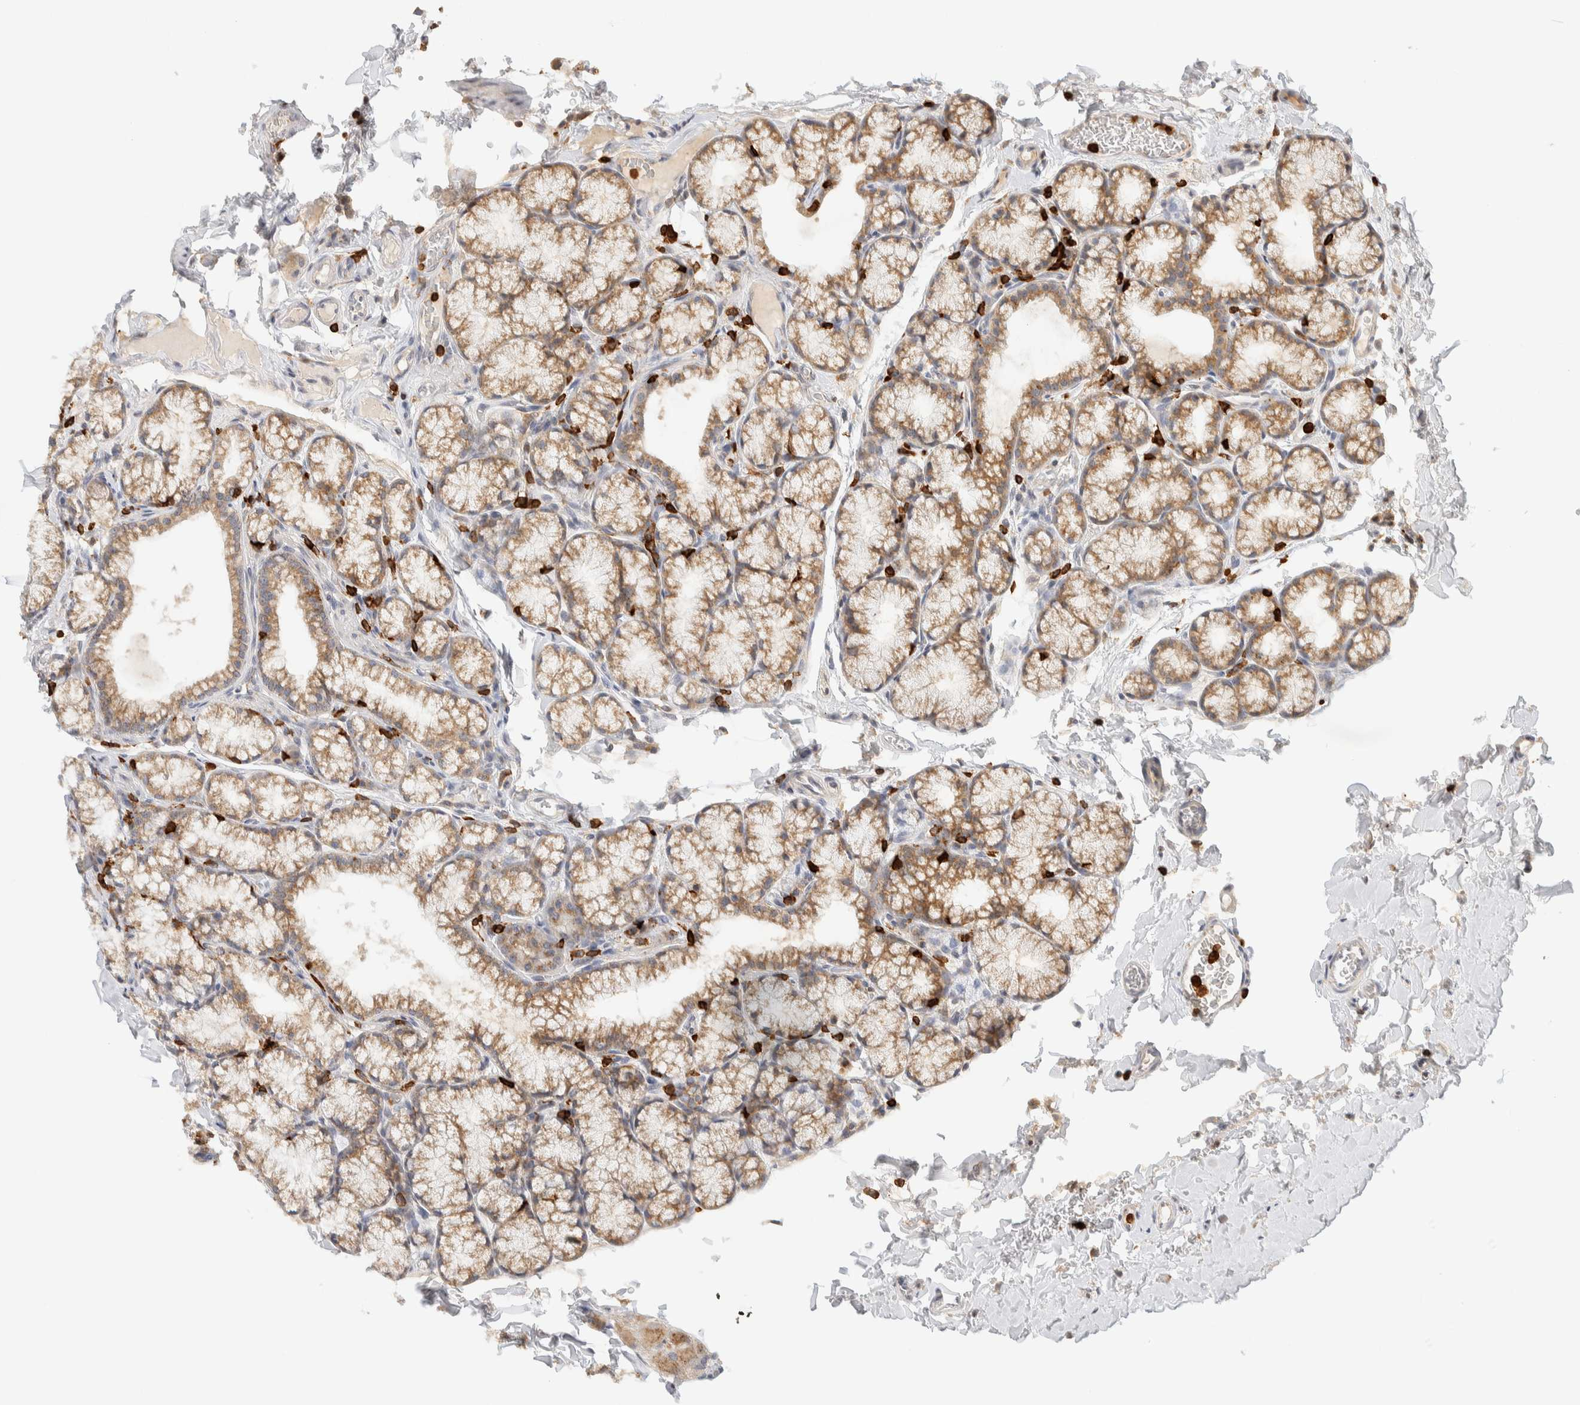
{"staining": {"intensity": "strong", "quantity": ">75%", "location": "cytoplasmic/membranous"}, "tissue": "duodenum", "cell_type": "Glandular cells", "image_type": "normal", "snomed": [{"axis": "morphology", "description": "Normal tissue, NOS"}, {"axis": "topography", "description": "Duodenum"}], "caption": "Immunohistochemistry (IHC) staining of benign duodenum, which reveals high levels of strong cytoplasmic/membranous positivity in approximately >75% of glandular cells indicating strong cytoplasmic/membranous protein staining. The staining was performed using DAB (3,3'-diaminobenzidine) (brown) for protein detection and nuclei were counterstained in hematoxylin (blue).", "gene": "RUNDC1", "patient": {"sex": "male", "age": 50}}